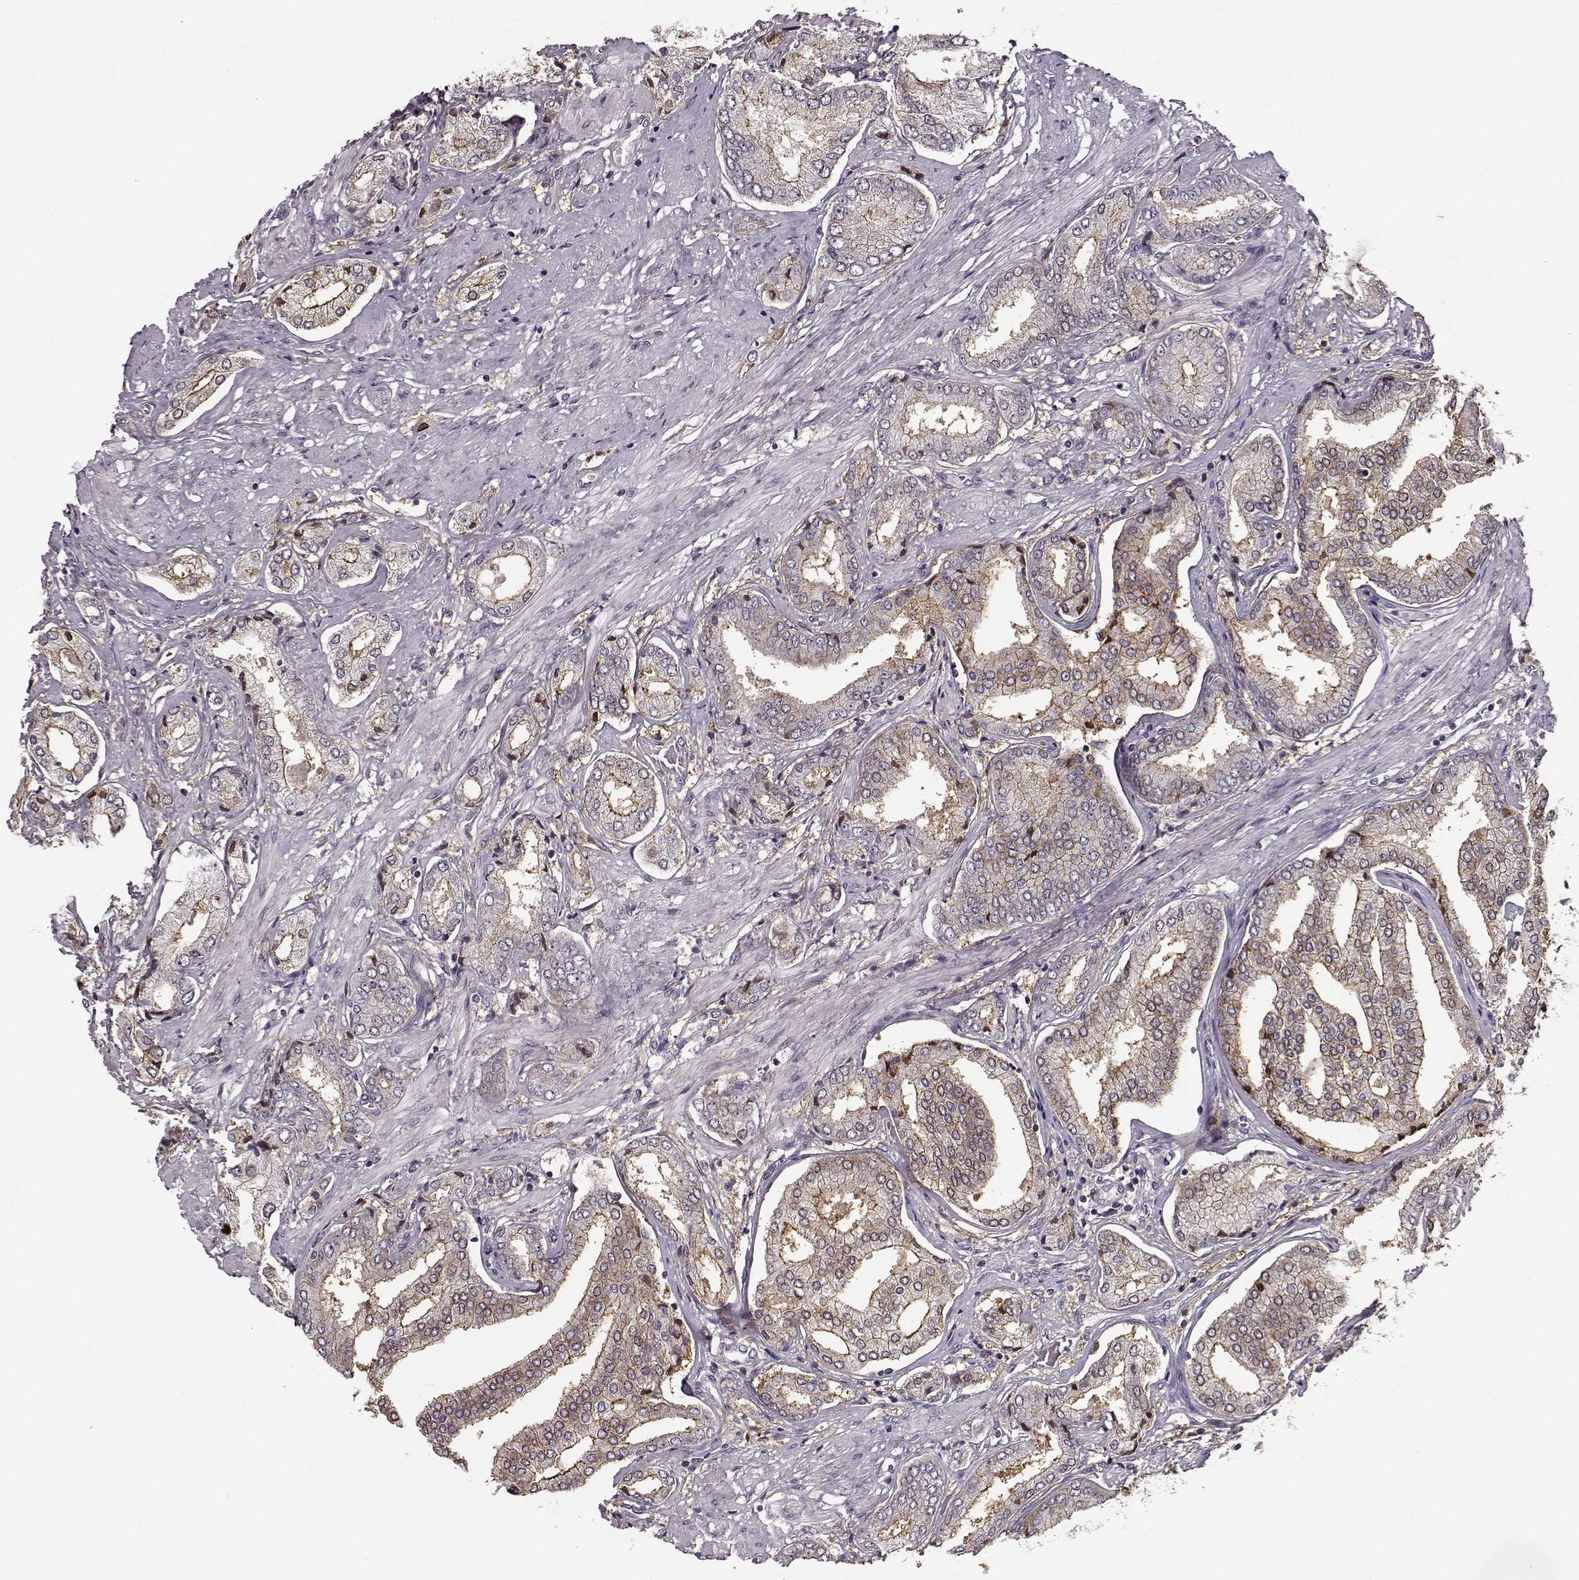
{"staining": {"intensity": "strong", "quantity": "<25%", "location": "cytoplasmic/membranous"}, "tissue": "prostate cancer", "cell_type": "Tumor cells", "image_type": "cancer", "snomed": [{"axis": "morphology", "description": "Adenocarcinoma, NOS"}, {"axis": "topography", "description": "Prostate"}], "caption": "There is medium levels of strong cytoplasmic/membranous expression in tumor cells of prostate cancer, as demonstrated by immunohistochemical staining (brown color).", "gene": "MFSD1", "patient": {"sex": "male", "age": 63}}